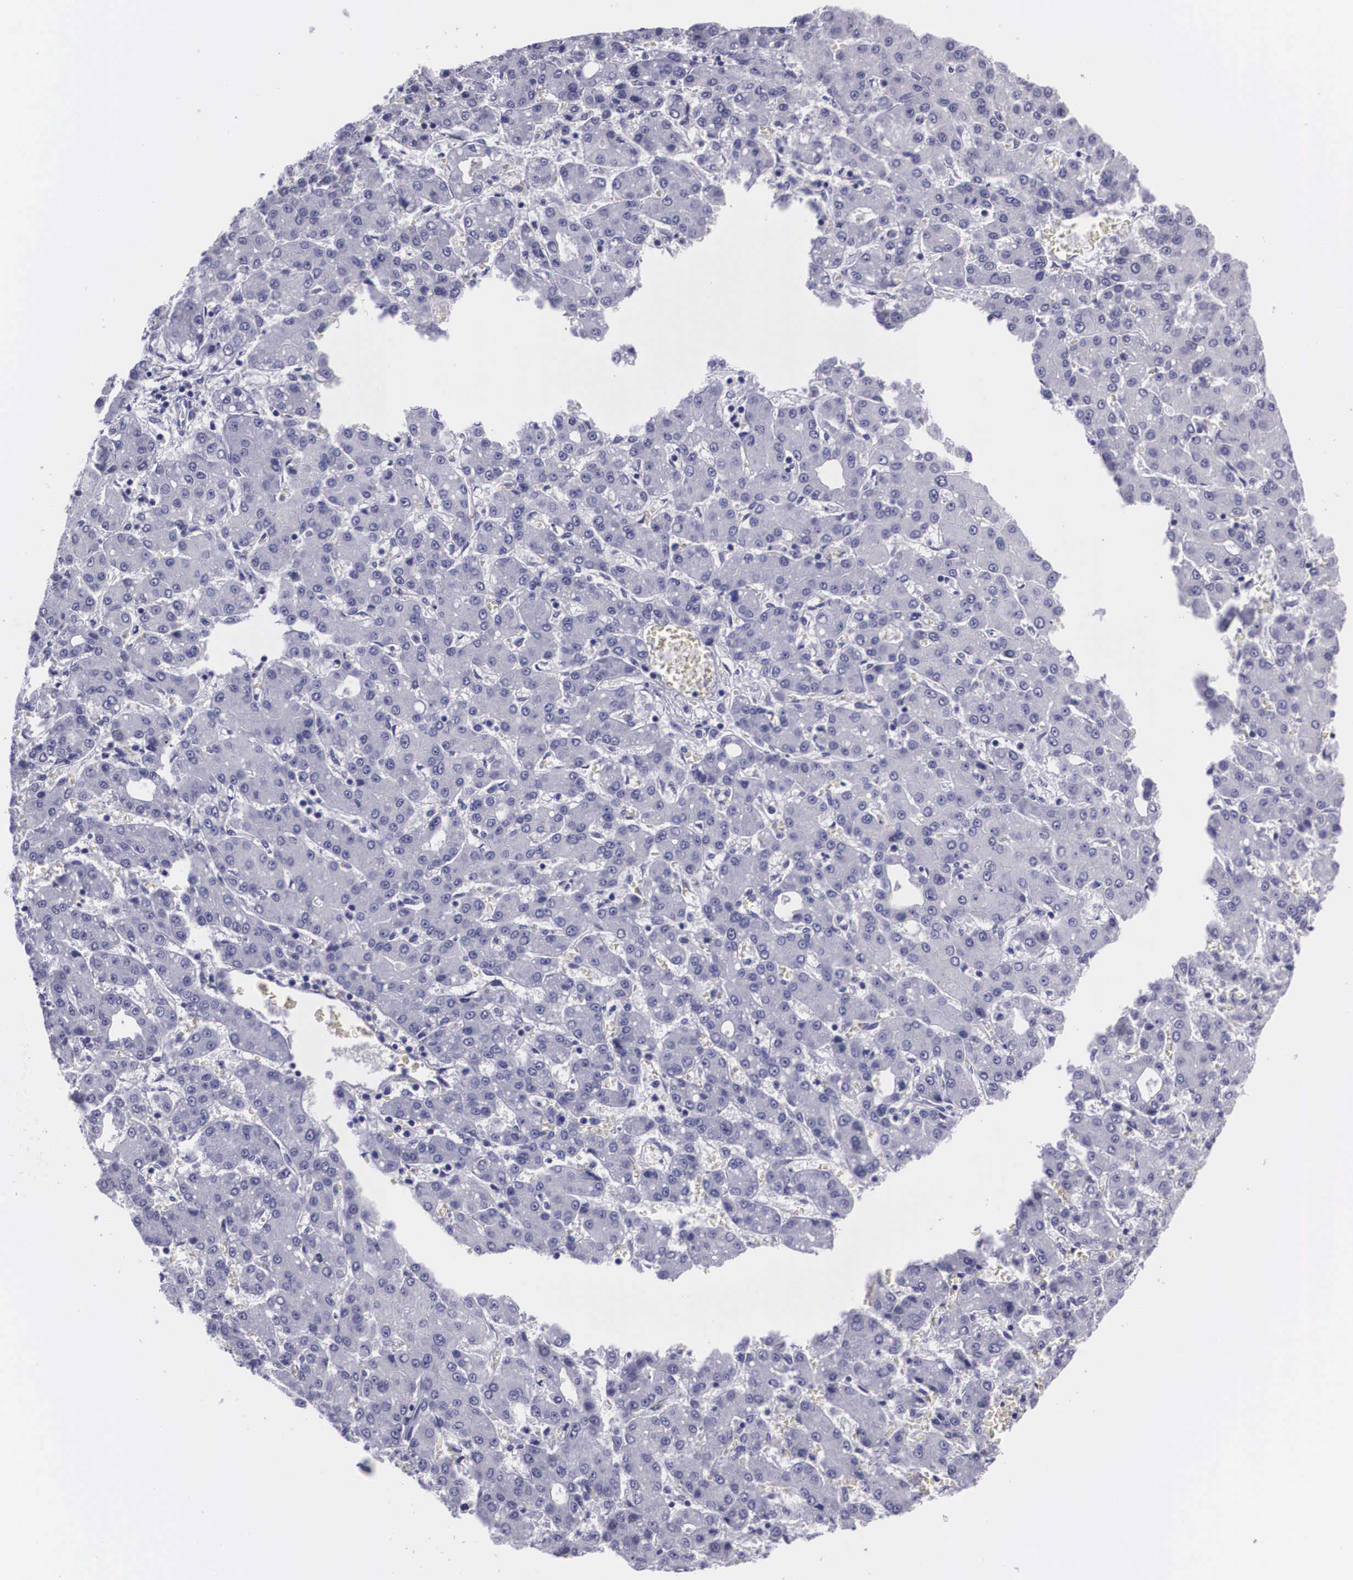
{"staining": {"intensity": "negative", "quantity": "none", "location": "none"}, "tissue": "liver cancer", "cell_type": "Tumor cells", "image_type": "cancer", "snomed": [{"axis": "morphology", "description": "Carcinoma, Hepatocellular, NOS"}, {"axis": "topography", "description": "Liver"}], "caption": "Immunohistochemistry (IHC) micrograph of hepatocellular carcinoma (liver) stained for a protein (brown), which reveals no staining in tumor cells.", "gene": "C22orf31", "patient": {"sex": "male", "age": 69}}